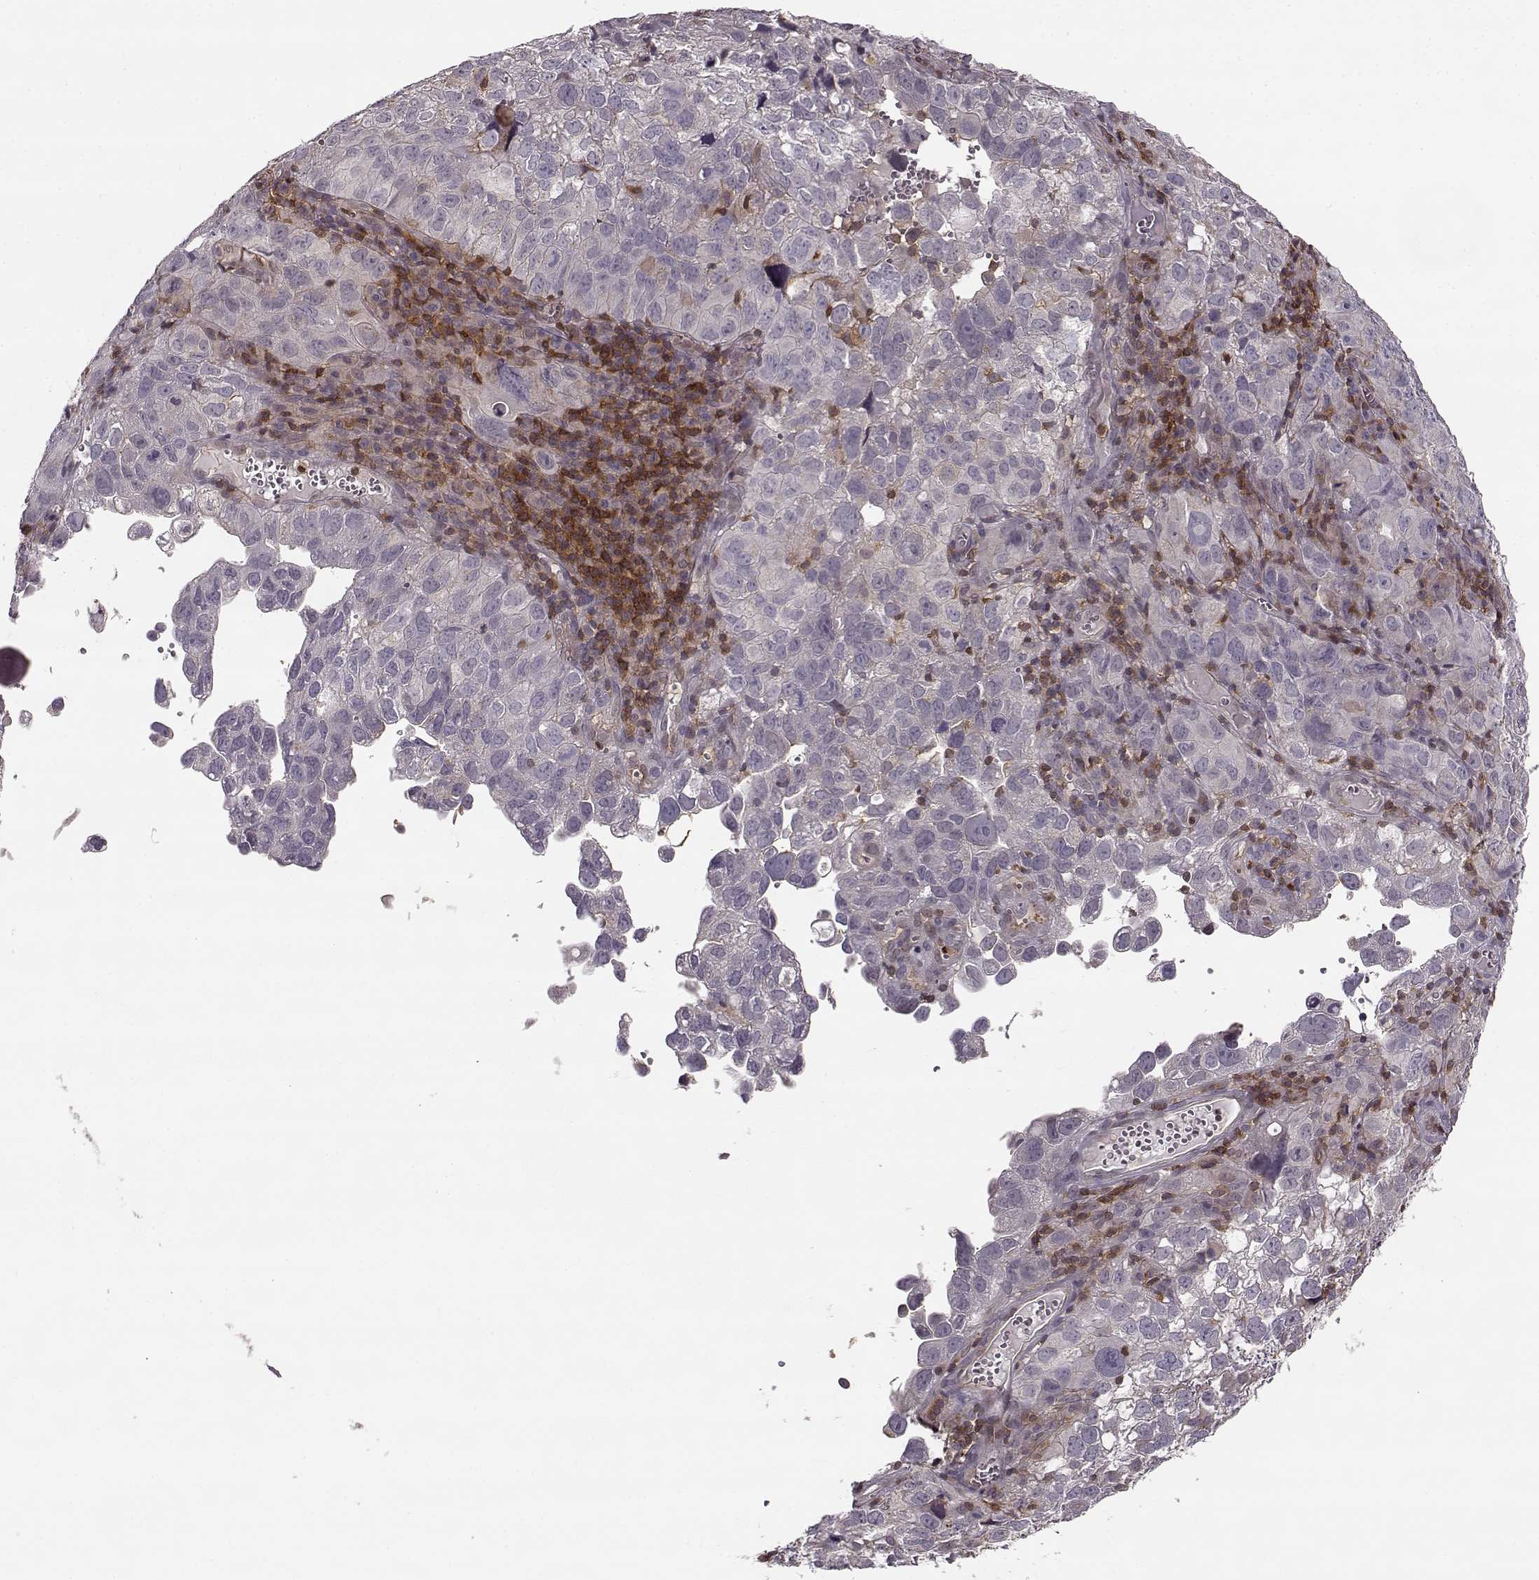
{"staining": {"intensity": "negative", "quantity": "none", "location": "none"}, "tissue": "cervical cancer", "cell_type": "Tumor cells", "image_type": "cancer", "snomed": [{"axis": "morphology", "description": "Squamous cell carcinoma, NOS"}, {"axis": "topography", "description": "Cervix"}], "caption": "The IHC photomicrograph has no significant positivity in tumor cells of cervical cancer (squamous cell carcinoma) tissue. (Stains: DAB immunohistochemistry (IHC) with hematoxylin counter stain, Microscopy: brightfield microscopy at high magnification).", "gene": "MFSD1", "patient": {"sex": "female", "age": 55}}